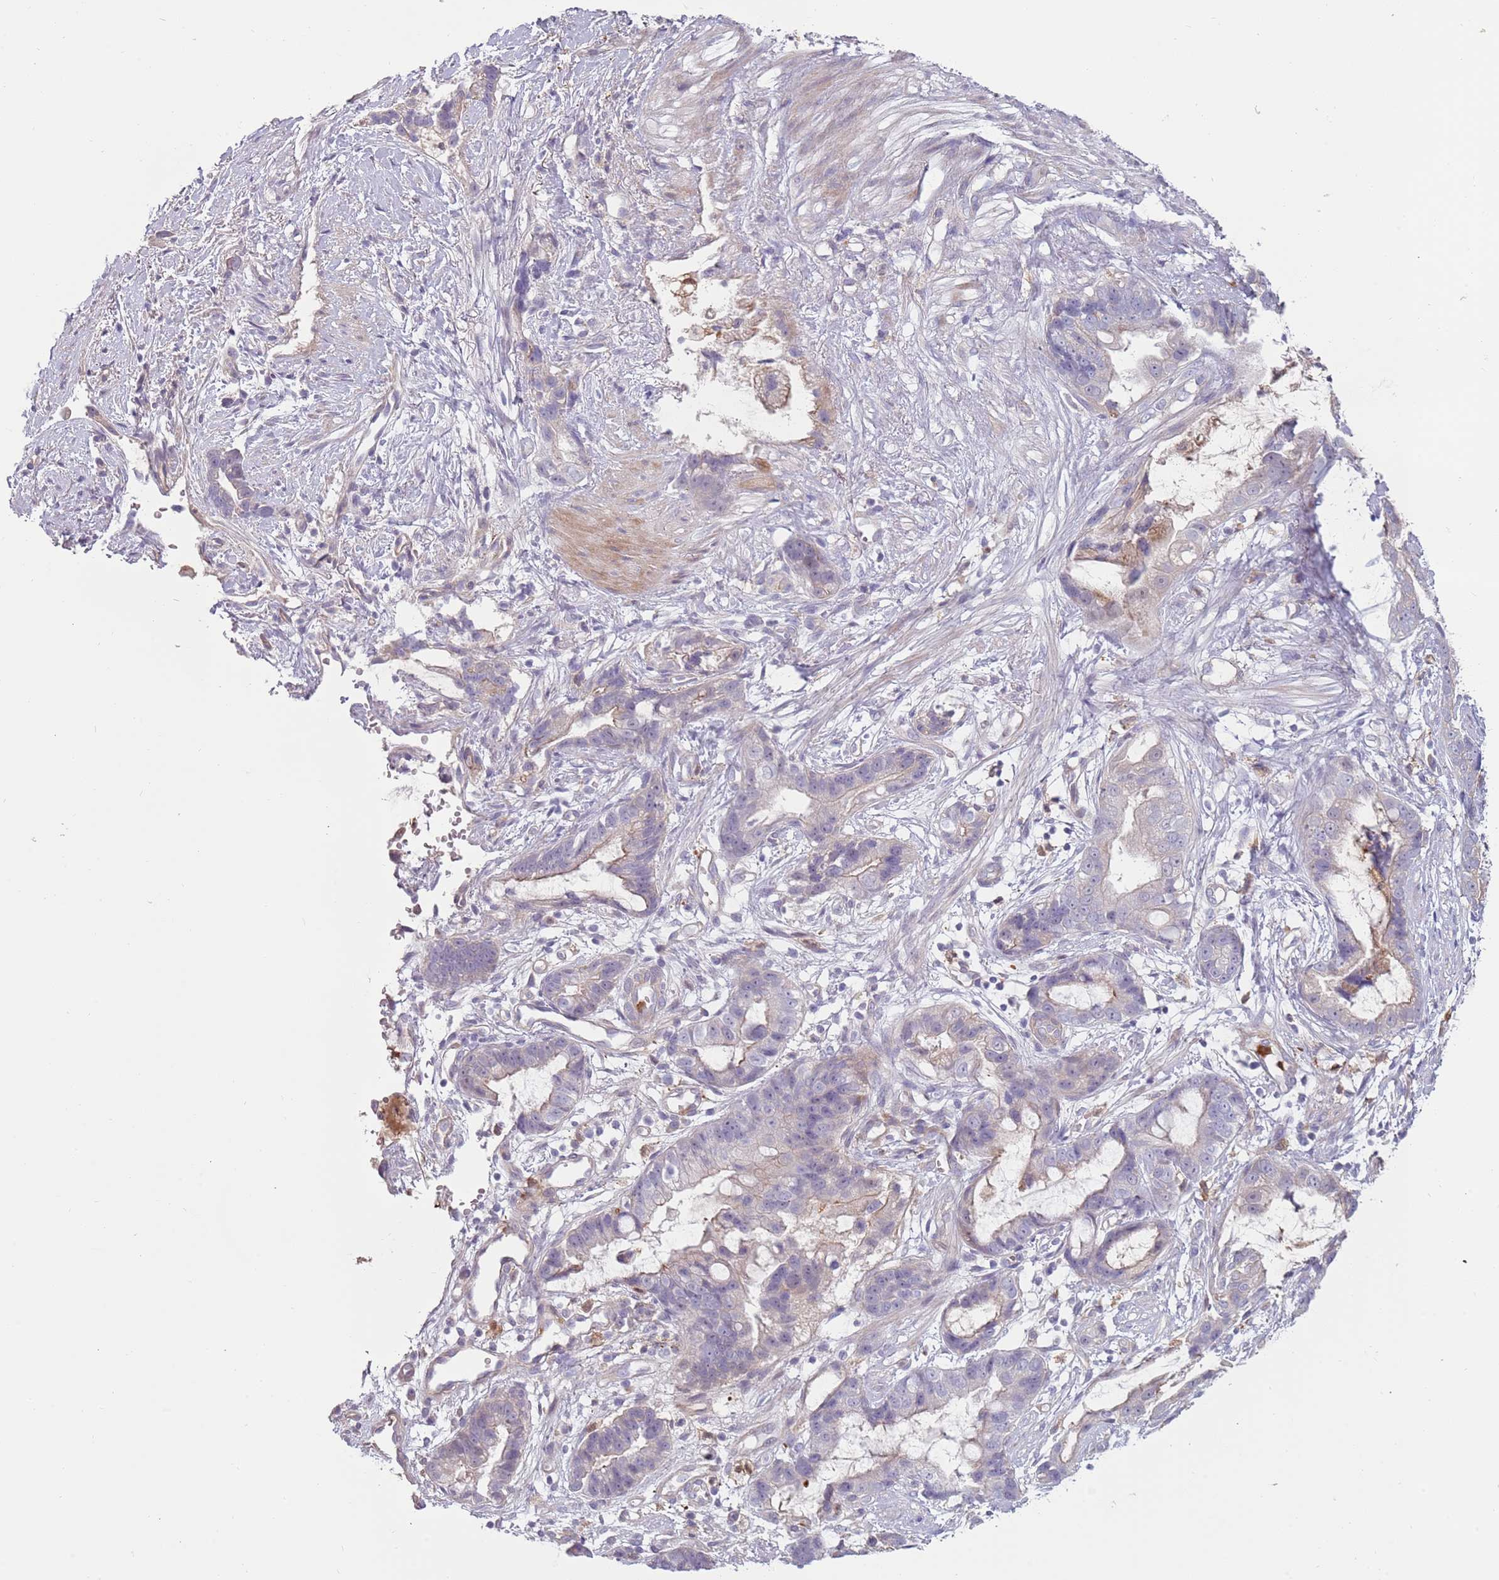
{"staining": {"intensity": "negative", "quantity": "none", "location": "none"}, "tissue": "stomach cancer", "cell_type": "Tumor cells", "image_type": "cancer", "snomed": [{"axis": "morphology", "description": "Adenocarcinoma, NOS"}, {"axis": "topography", "description": "Stomach"}], "caption": "High magnification brightfield microscopy of stomach adenocarcinoma stained with DAB (brown) and counterstained with hematoxylin (blue): tumor cells show no significant positivity. Brightfield microscopy of IHC stained with DAB (3,3'-diaminobenzidine) (brown) and hematoxylin (blue), captured at high magnification.", "gene": "NADK", "patient": {"sex": "male", "age": 55}}